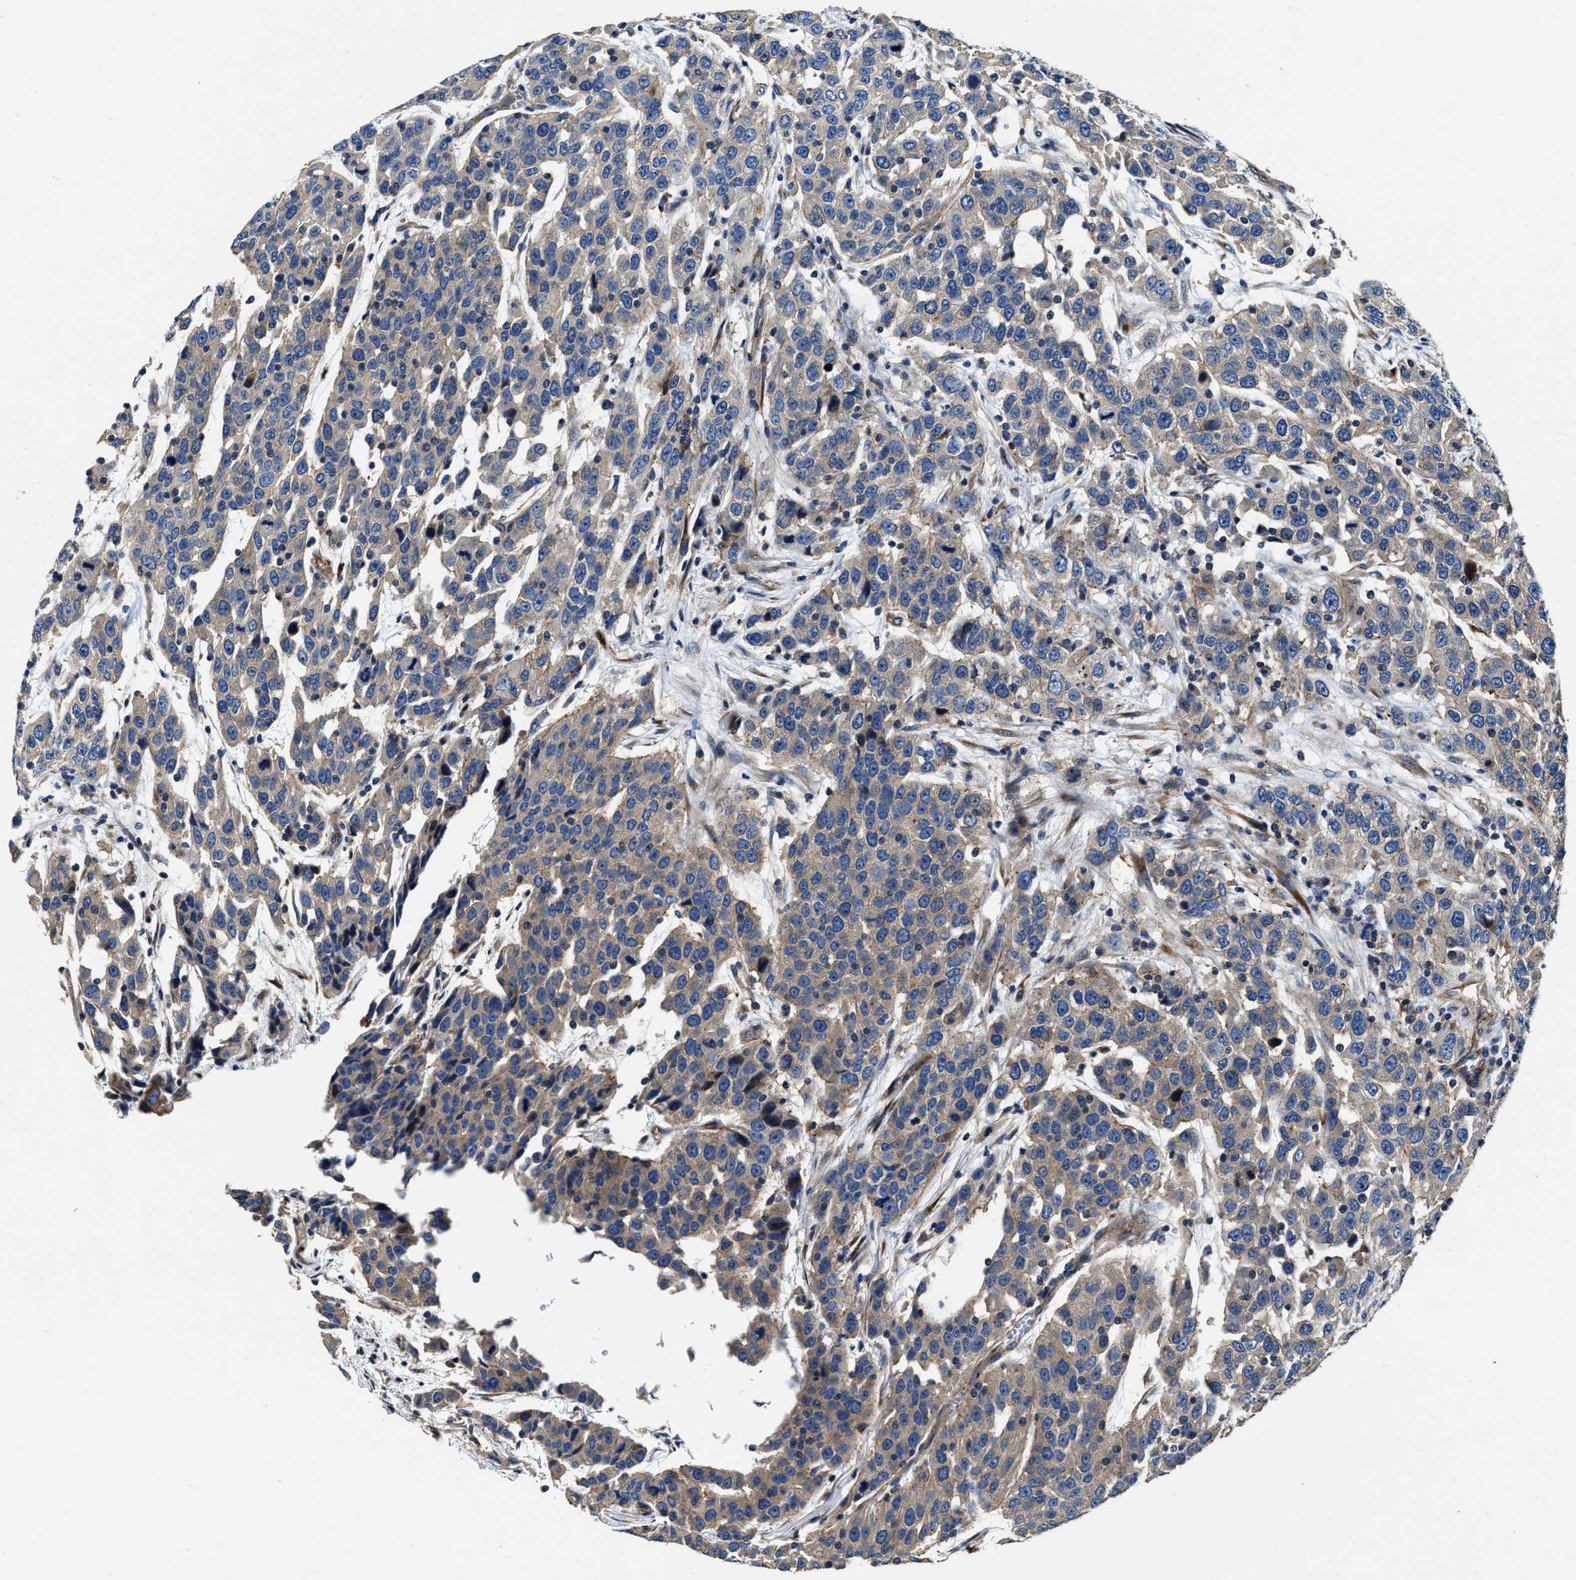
{"staining": {"intensity": "negative", "quantity": "none", "location": "none"}, "tissue": "urothelial cancer", "cell_type": "Tumor cells", "image_type": "cancer", "snomed": [{"axis": "morphology", "description": "Urothelial carcinoma, High grade"}, {"axis": "topography", "description": "Urinary bladder"}], "caption": "Immunohistochemistry of urothelial cancer demonstrates no staining in tumor cells.", "gene": "PTAR1", "patient": {"sex": "female", "age": 80}}